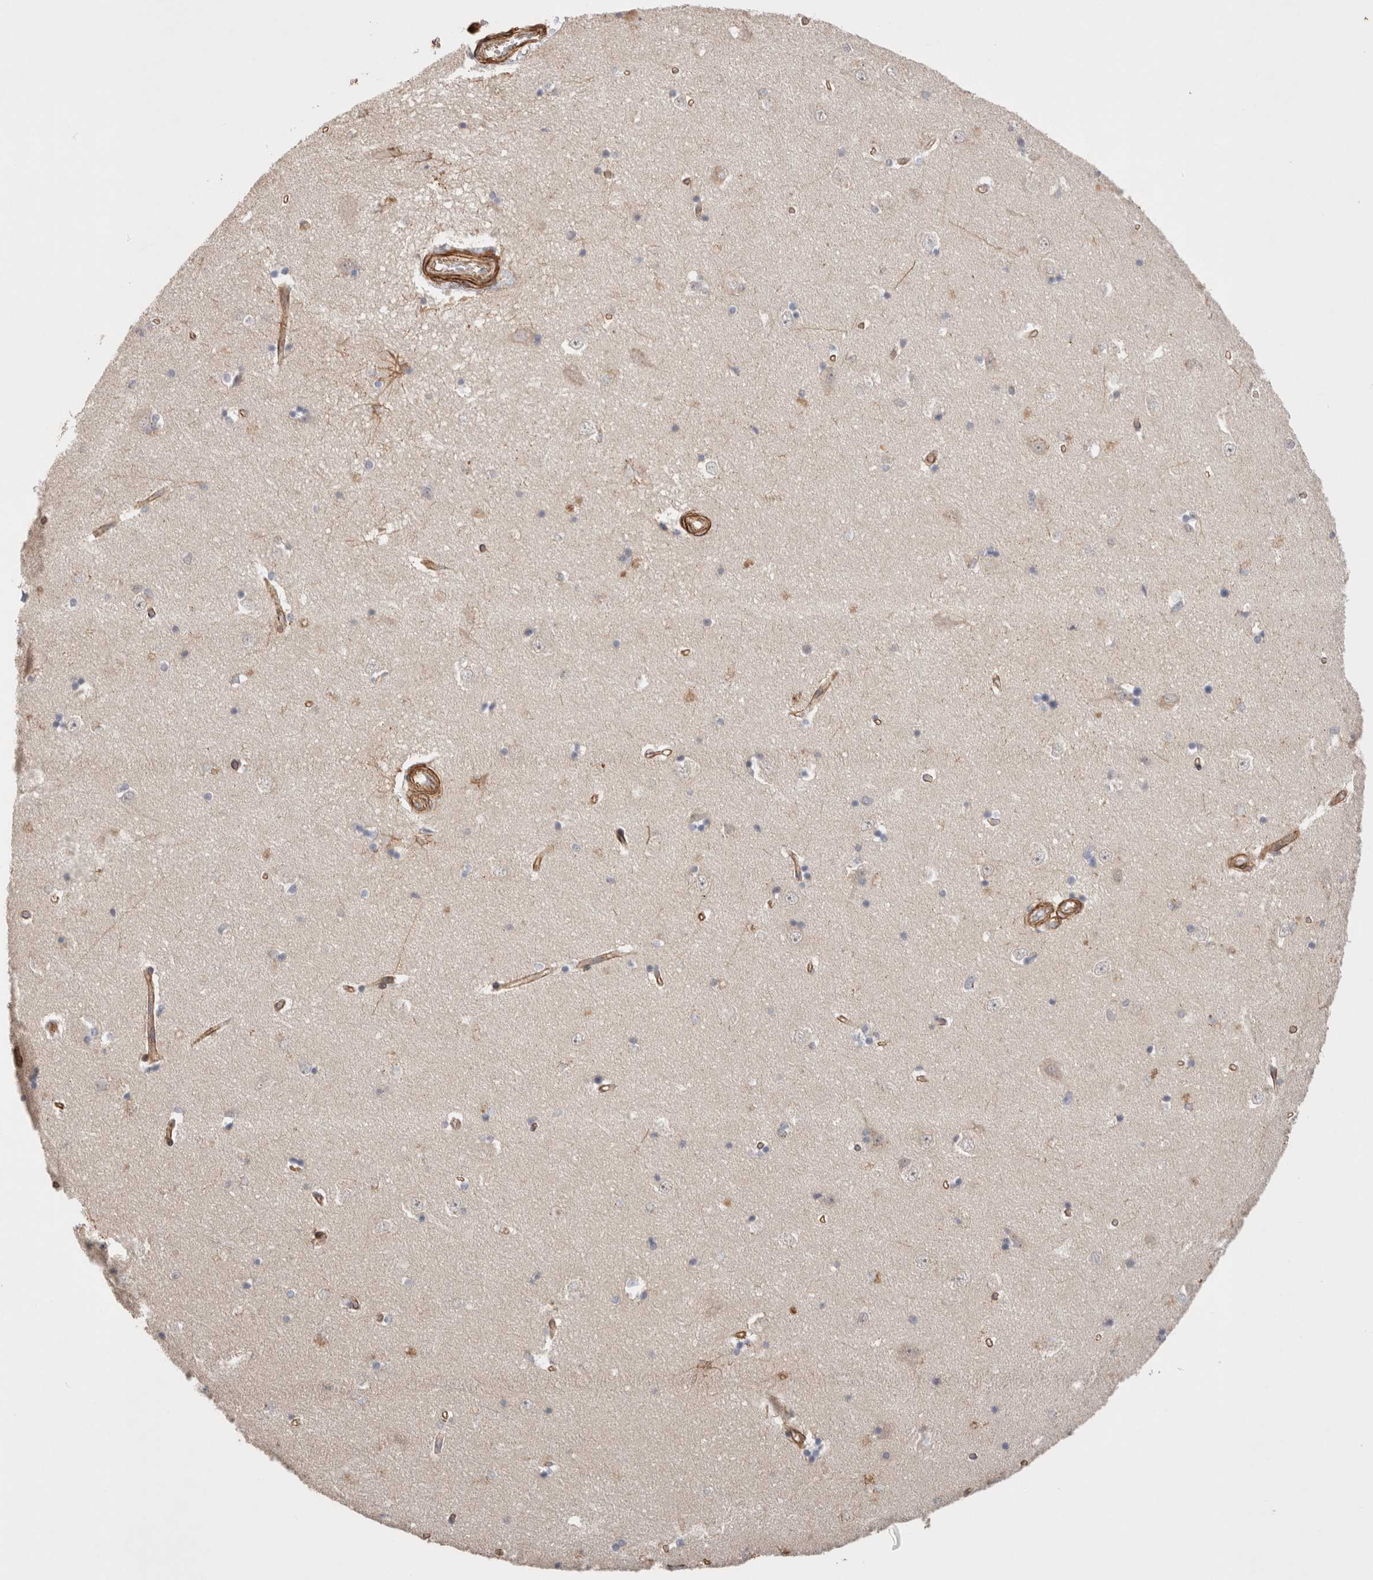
{"staining": {"intensity": "negative", "quantity": "none", "location": "none"}, "tissue": "hippocampus", "cell_type": "Glial cells", "image_type": "normal", "snomed": [{"axis": "morphology", "description": "Normal tissue, NOS"}, {"axis": "topography", "description": "Hippocampus"}], "caption": "Immunohistochemistry (IHC) of benign hippocampus shows no positivity in glial cells.", "gene": "CAAP1", "patient": {"sex": "male", "age": 45}}